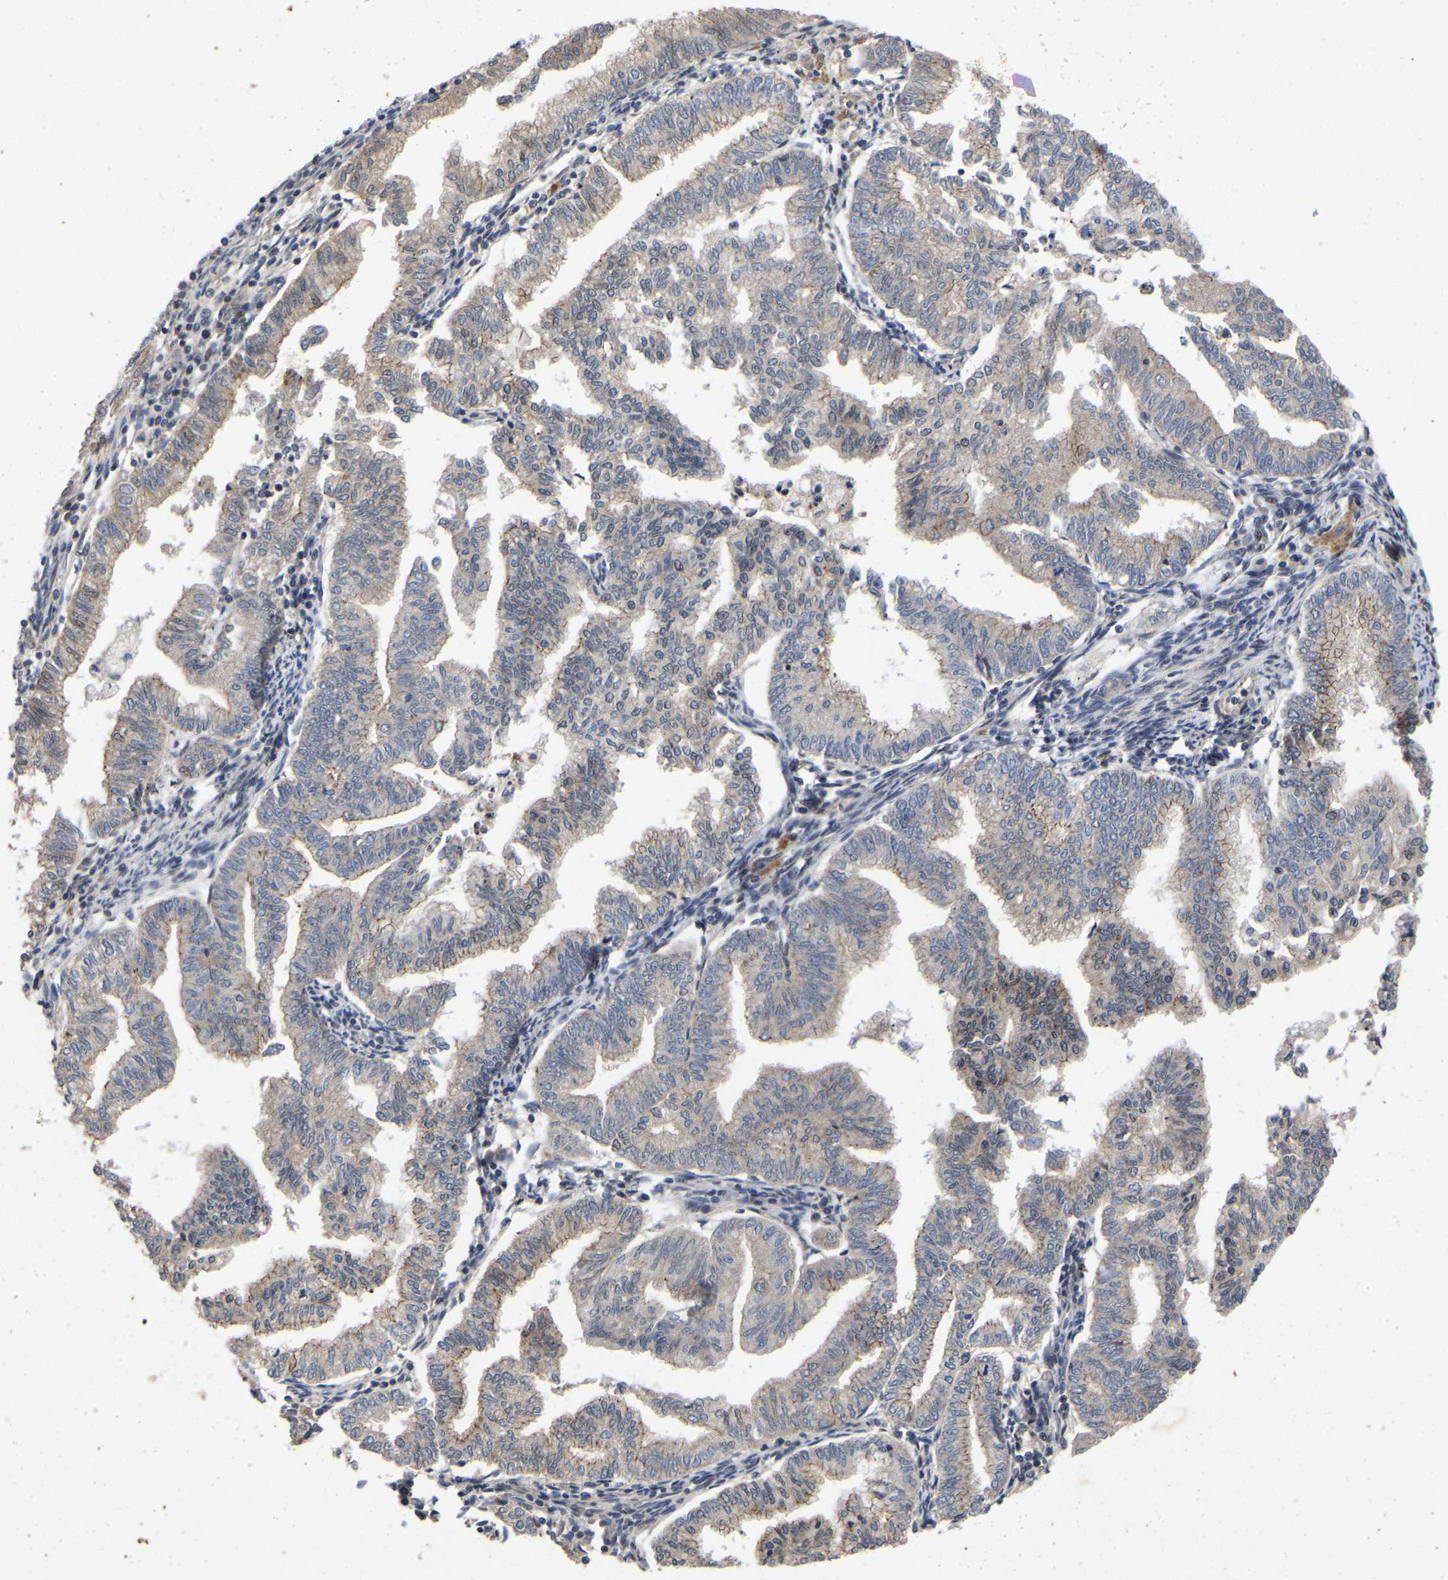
{"staining": {"intensity": "weak", "quantity": "<25%", "location": "cytoplasmic/membranous"}, "tissue": "endometrial cancer", "cell_type": "Tumor cells", "image_type": "cancer", "snomed": [{"axis": "morphology", "description": "Polyp, NOS"}, {"axis": "morphology", "description": "Adenocarcinoma, NOS"}, {"axis": "morphology", "description": "Adenoma, NOS"}, {"axis": "topography", "description": "Endometrium"}], "caption": "This photomicrograph is of endometrial cancer (adenoma) stained with immunohistochemistry to label a protein in brown with the nuclei are counter-stained blue. There is no expression in tumor cells.", "gene": "PRDM14", "patient": {"sex": "female", "age": 79}}